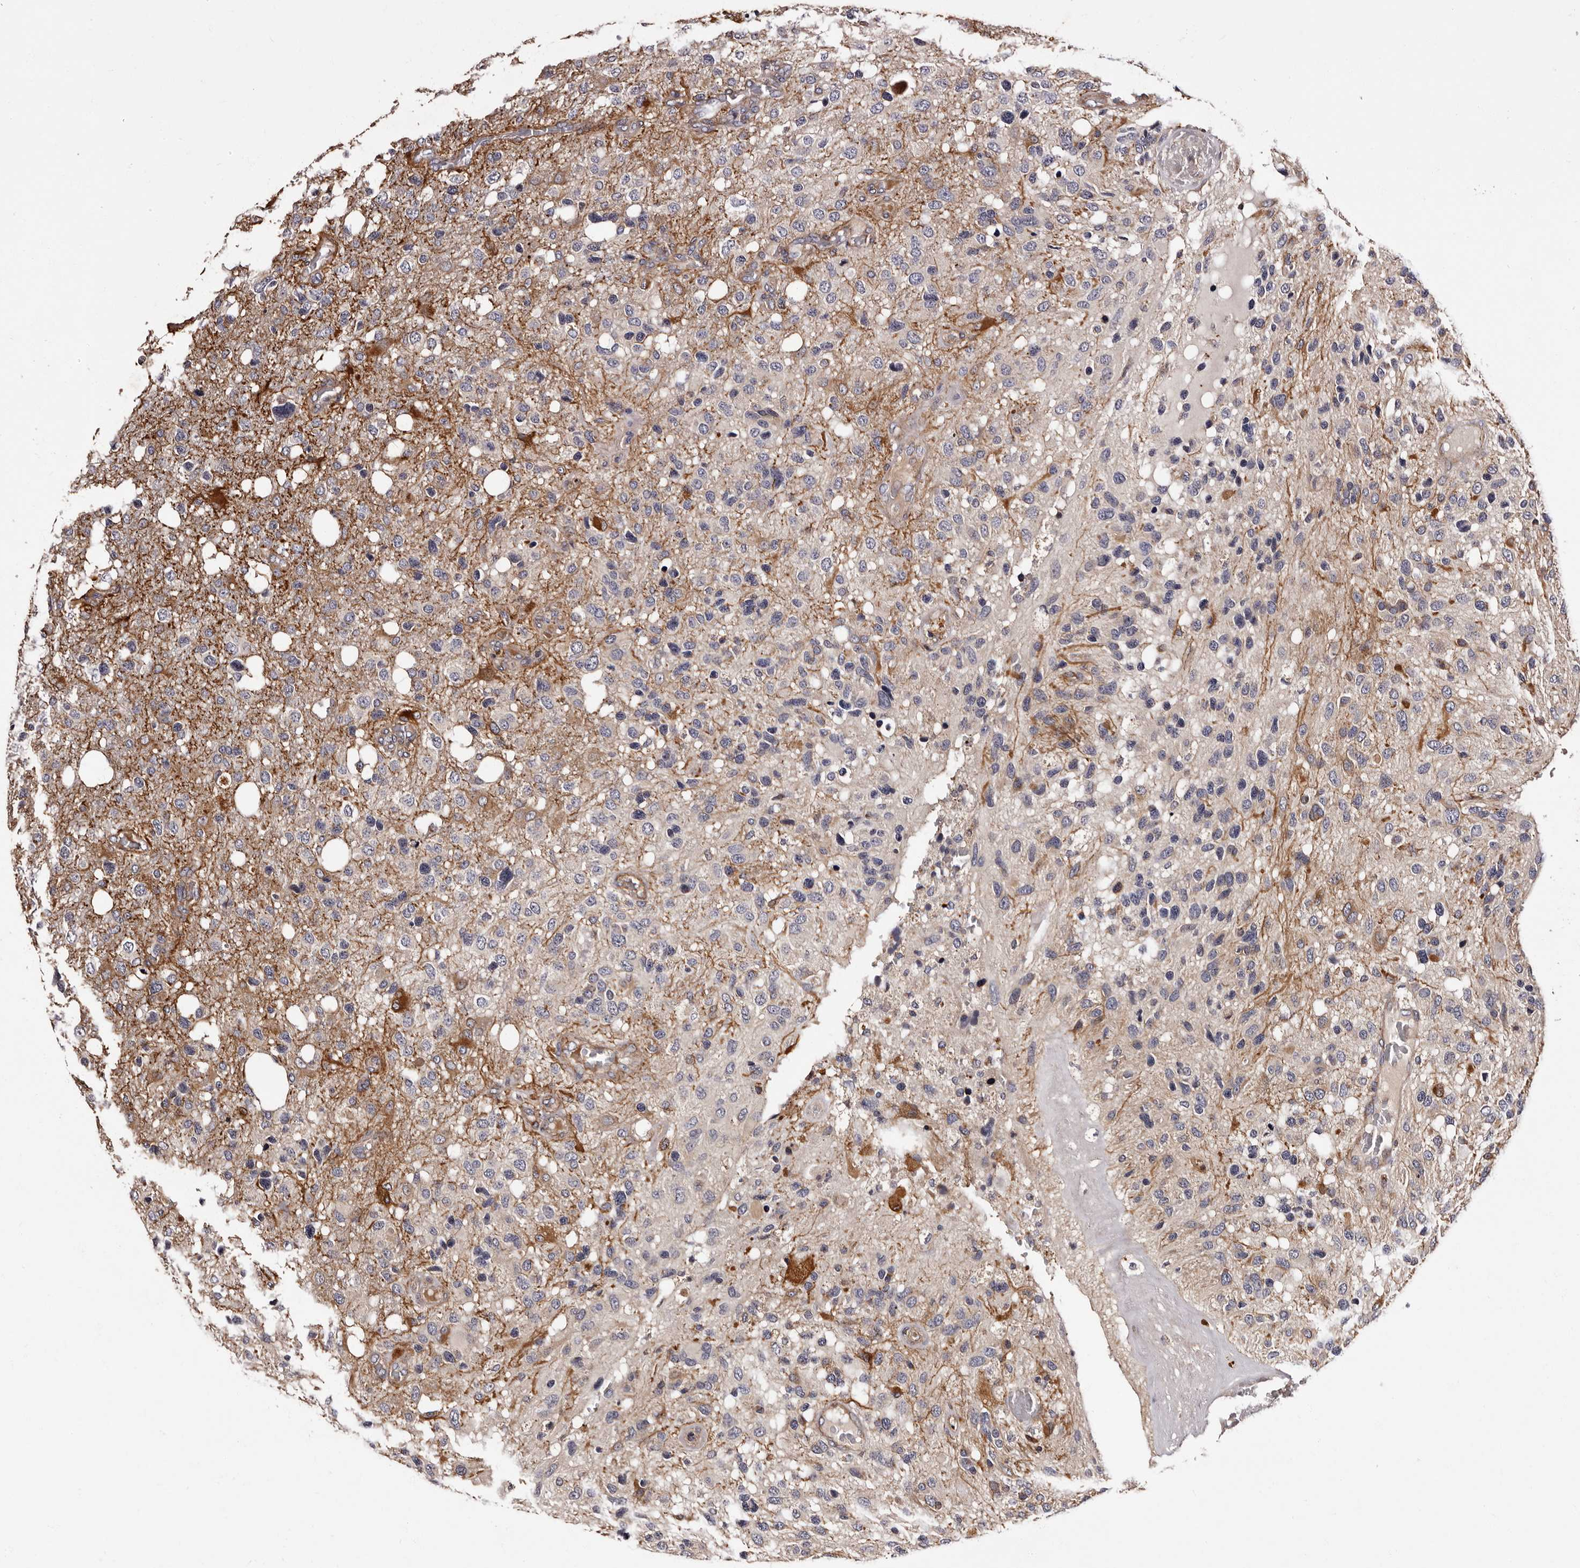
{"staining": {"intensity": "negative", "quantity": "none", "location": "none"}, "tissue": "glioma", "cell_type": "Tumor cells", "image_type": "cancer", "snomed": [{"axis": "morphology", "description": "Glioma, malignant, High grade"}, {"axis": "topography", "description": "Brain"}], "caption": "Immunohistochemical staining of human high-grade glioma (malignant) demonstrates no significant expression in tumor cells.", "gene": "ADCK5", "patient": {"sex": "female", "age": 58}}